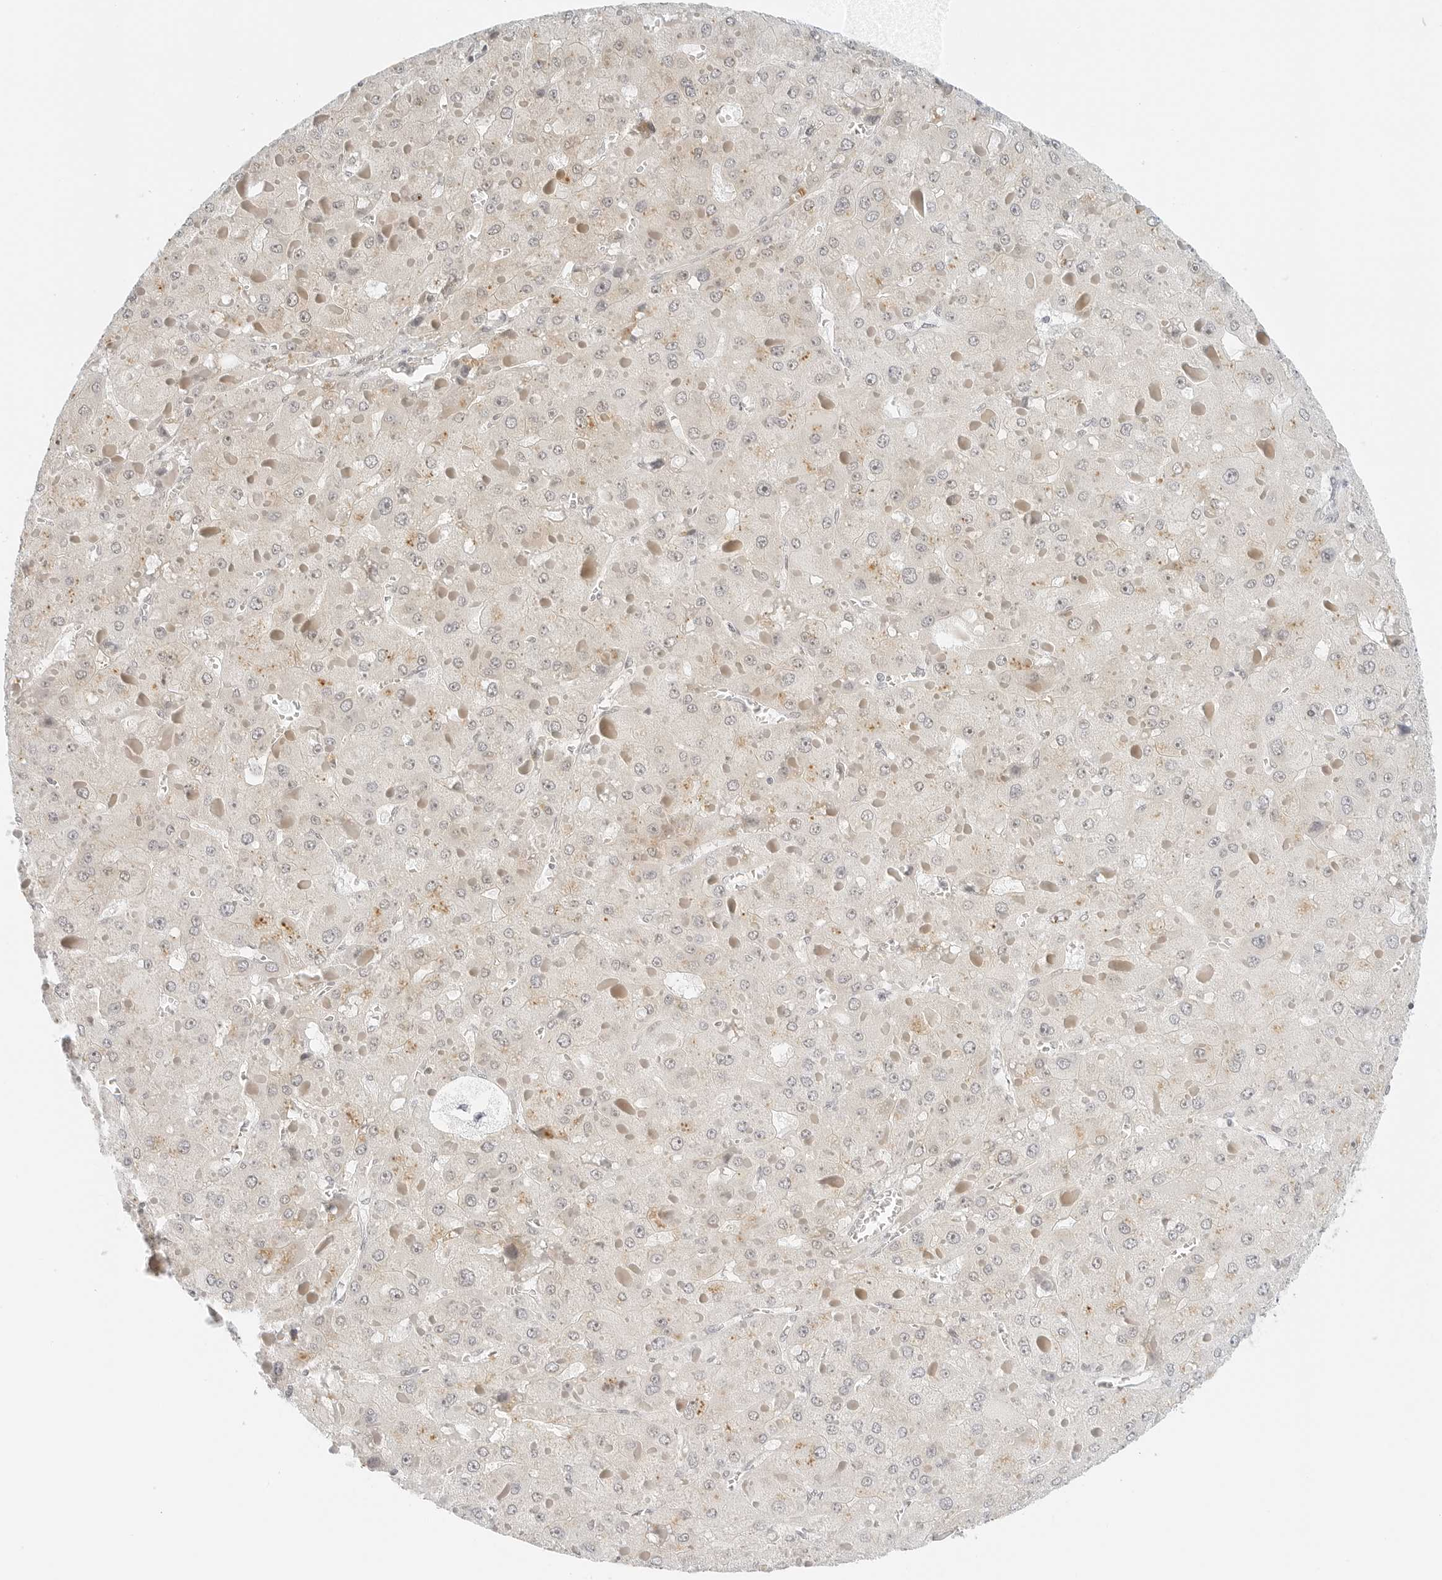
{"staining": {"intensity": "weak", "quantity": "<25%", "location": "cytoplasmic/membranous,nuclear"}, "tissue": "liver cancer", "cell_type": "Tumor cells", "image_type": "cancer", "snomed": [{"axis": "morphology", "description": "Carcinoma, Hepatocellular, NOS"}, {"axis": "topography", "description": "Liver"}], "caption": "Tumor cells are negative for brown protein staining in liver cancer (hepatocellular carcinoma).", "gene": "NEO1", "patient": {"sex": "female", "age": 73}}